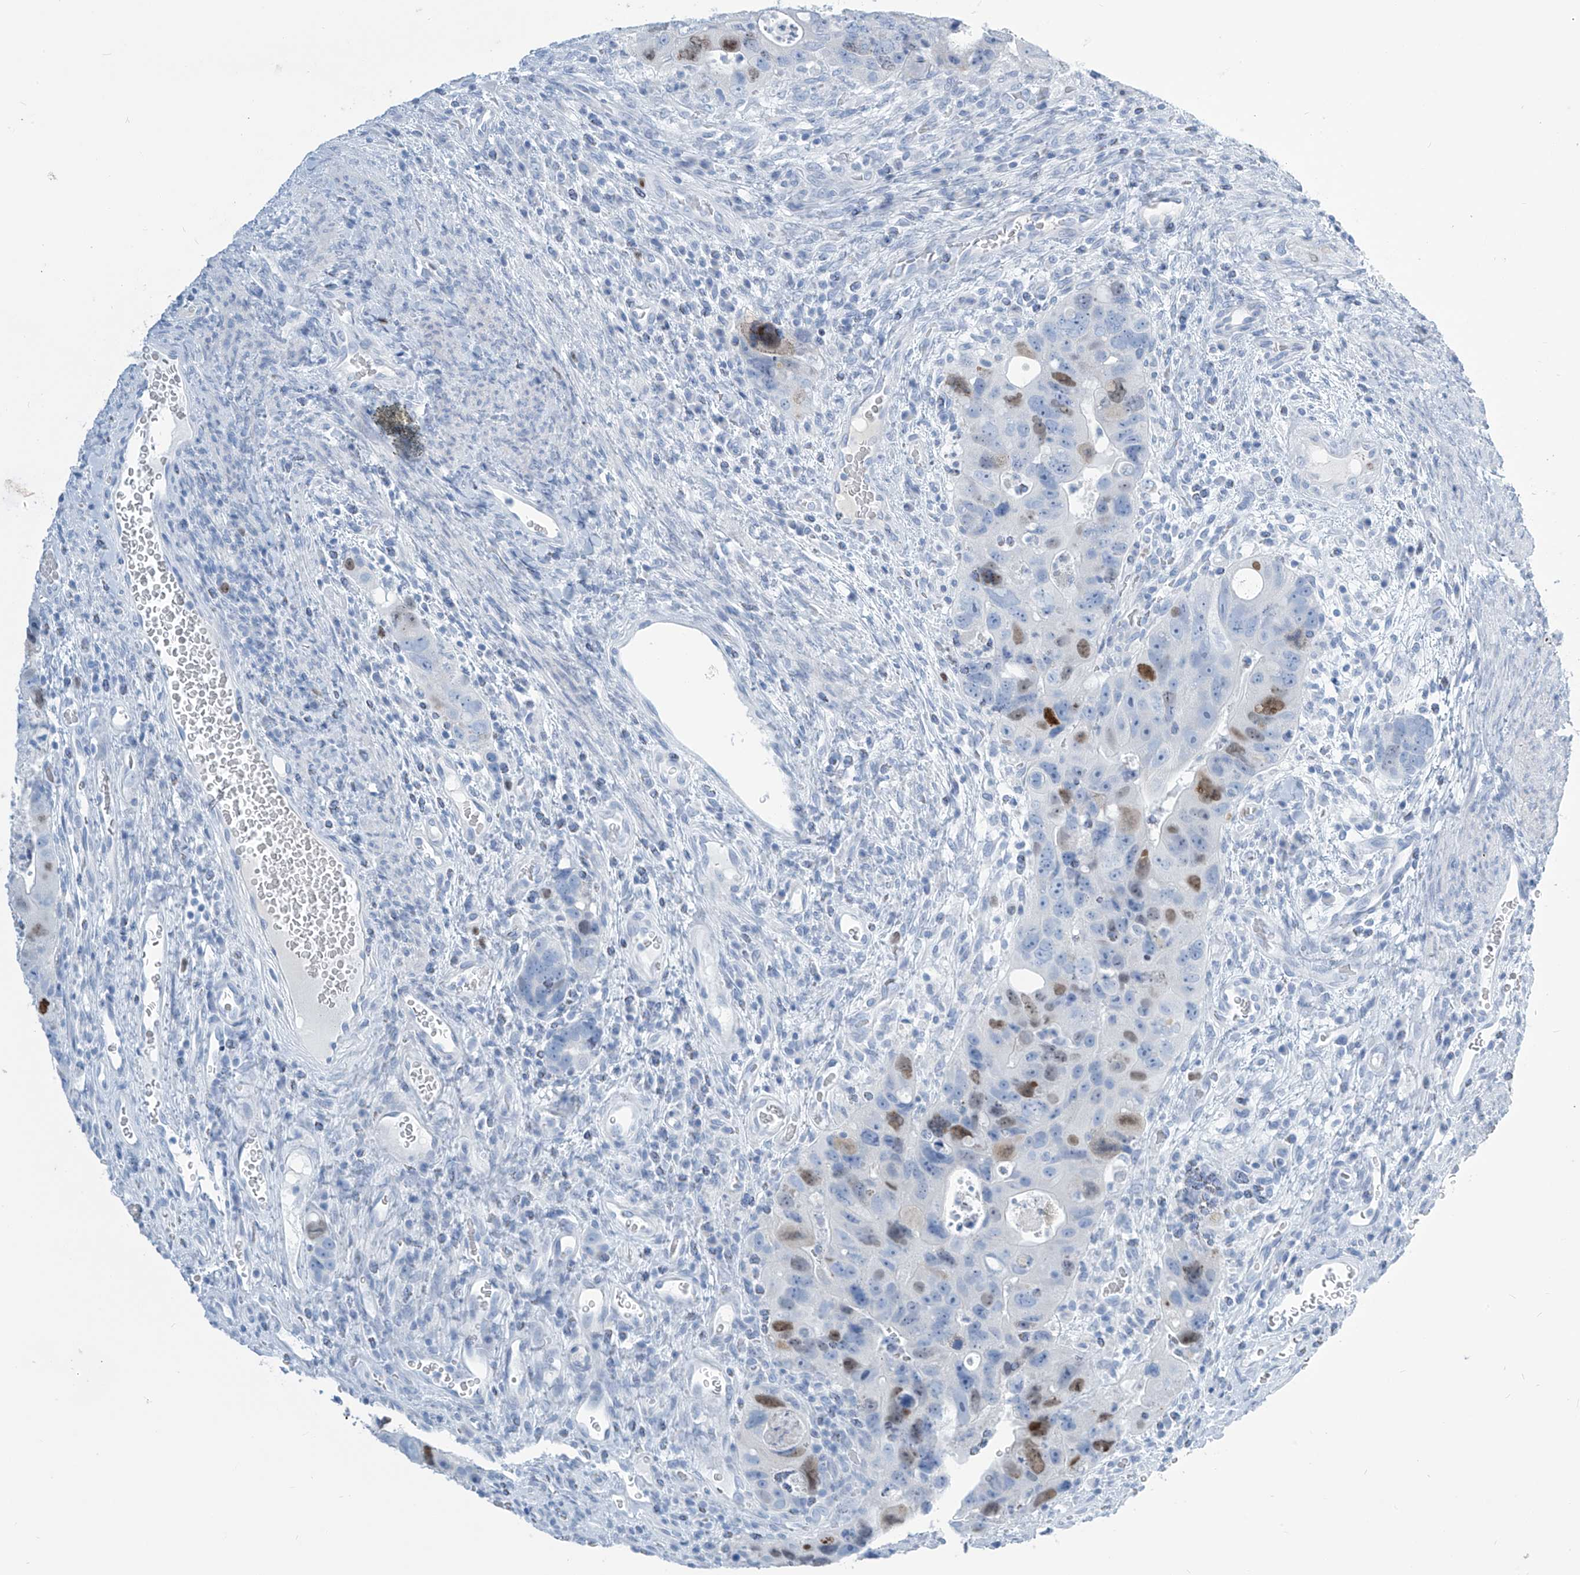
{"staining": {"intensity": "moderate", "quantity": "<25%", "location": "nuclear"}, "tissue": "colorectal cancer", "cell_type": "Tumor cells", "image_type": "cancer", "snomed": [{"axis": "morphology", "description": "Adenocarcinoma, NOS"}, {"axis": "topography", "description": "Rectum"}], "caption": "This micrograph reveals immunohistochemistry staining of human colorectal cancer, with low moderate nuclear staining in about <25% of tumor cells.", "gene": "SGO2", "patient": {"sex": "male", "age": 59}}